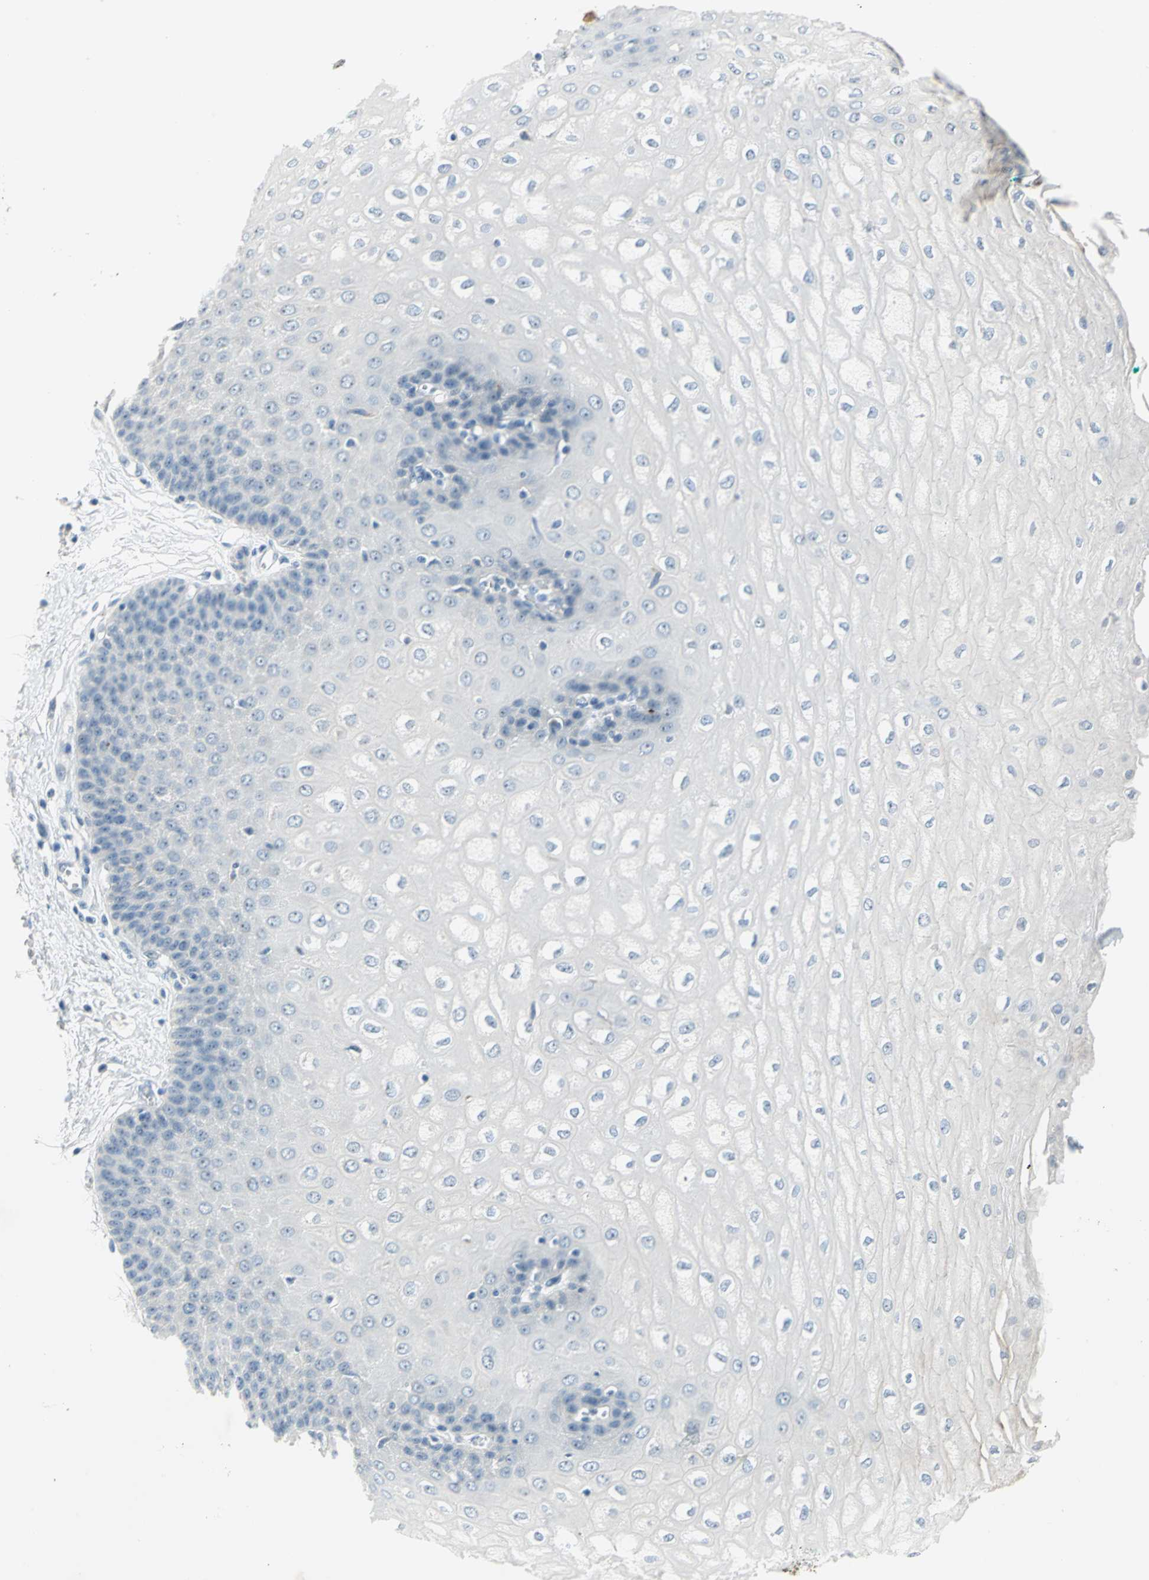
{"staining": {"intensity": "negative", "quantity": "none", "location": "none"}, "tissue": "esophagus", "cell_type": "Squamous epithelial cells", "image_type": "normal", "snomed": [{"axis": "morphology", "description": "Normal tissue, NOS"}, {"axis": "topography", "description": "Esophagus"}], "caption": "IHC image of unremarkable esophagus stained for a protein (brown), which exhibits no staining in squamous epithelial cells.", "gene": "MUC4", "patient": {"sex": "male", "age": 60}}